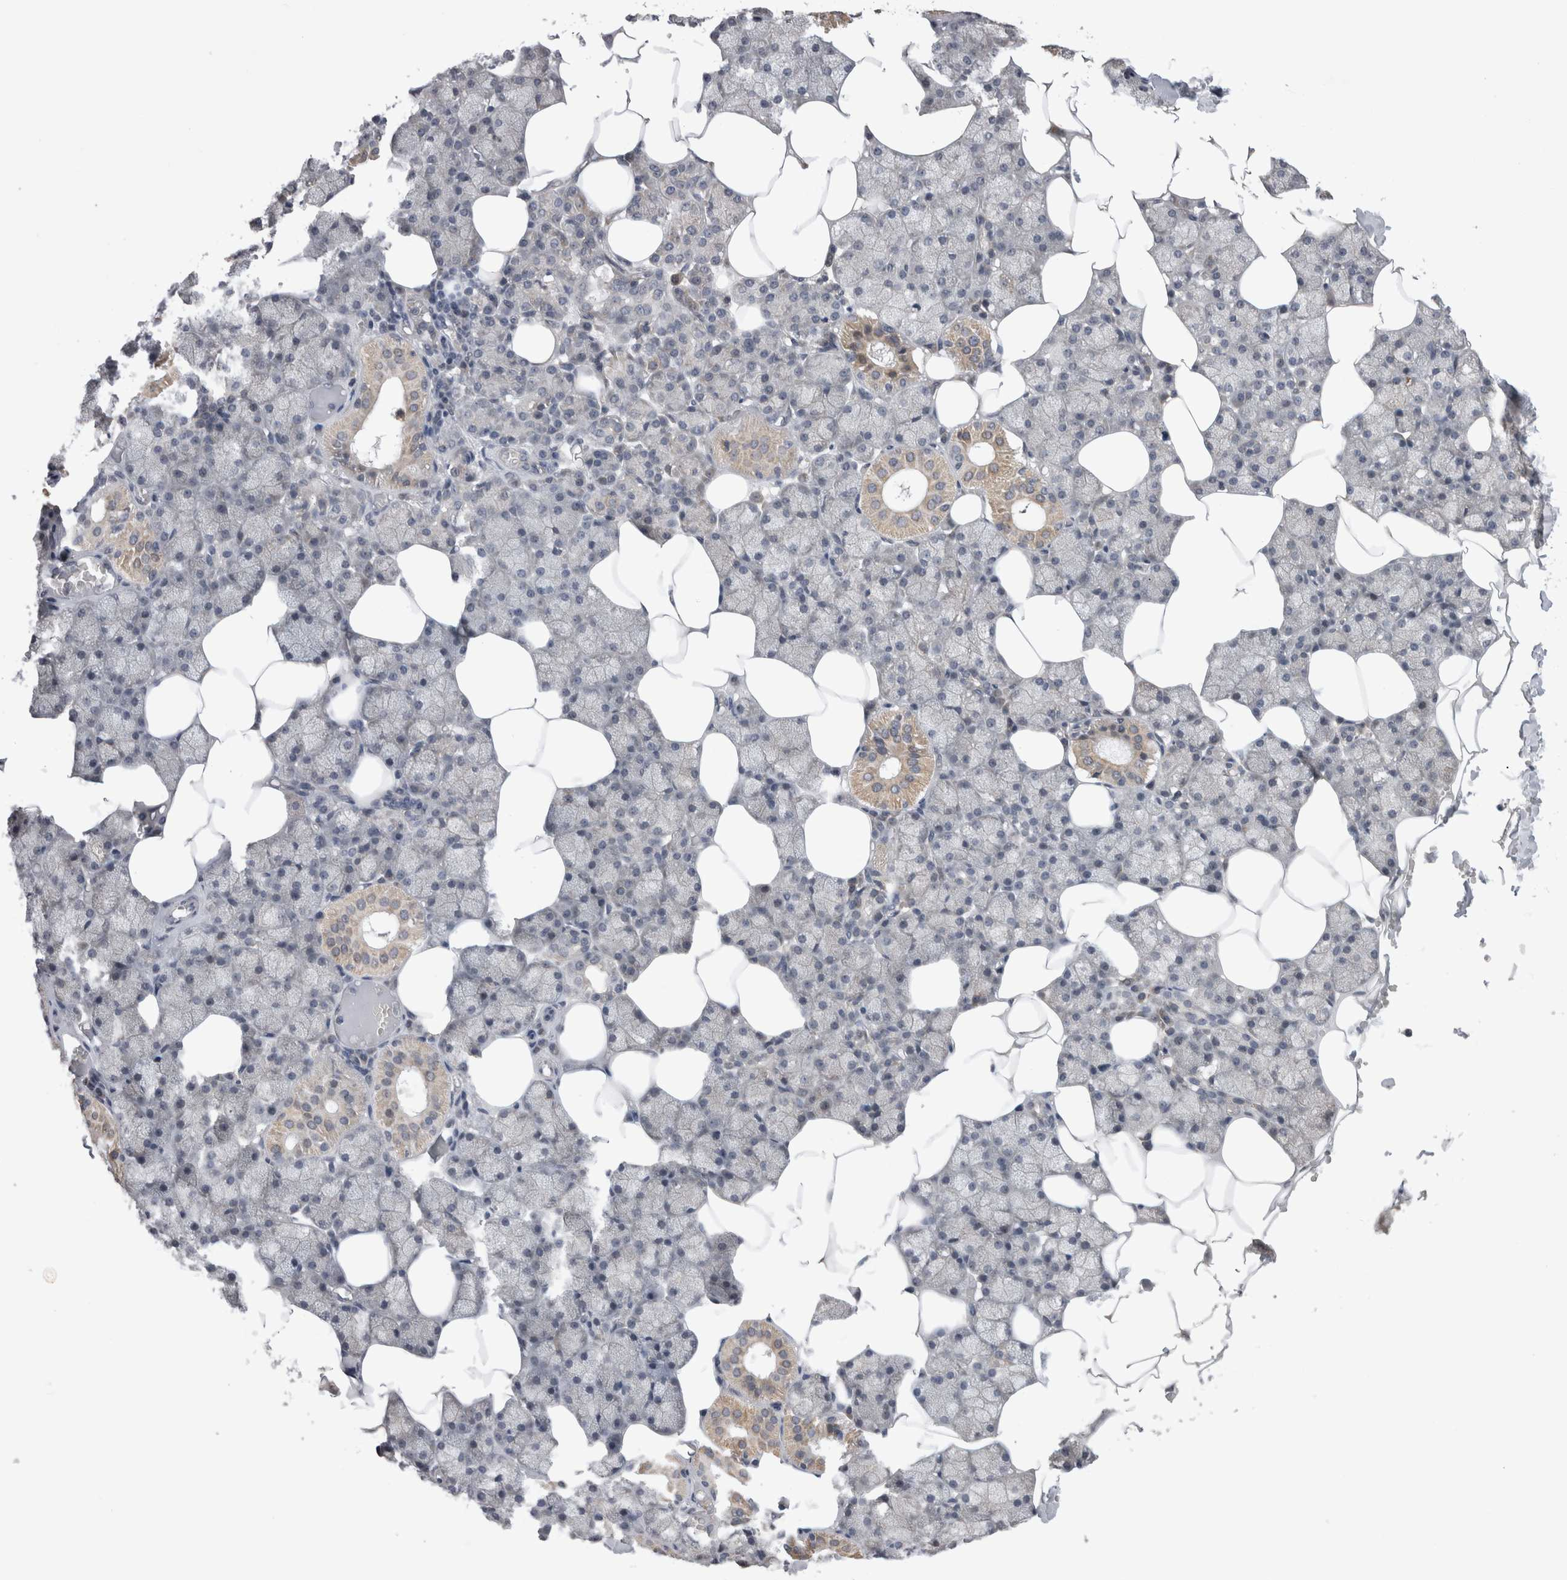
{"staining": {"intensity": "weak", "quantity": "<25%", "location": "cytoplasmic/membranous"}, "tissue": "salivary gland", "cell_type": "Glandular cells", "image_type": "normal", "snomed": [{"axis": "morphology", "description": "Normal tissue, NOS"}, {"axis": "topography", "description": "Salivary gland"}], "caption": "DAB (3,3'-diaminobenzidine) immunohistochemical staining of benign human salivary gland shows no significant staining in glandular cells.", "gene": "ARHGAP29", "patient": {"sex": "male", "age": 62}}